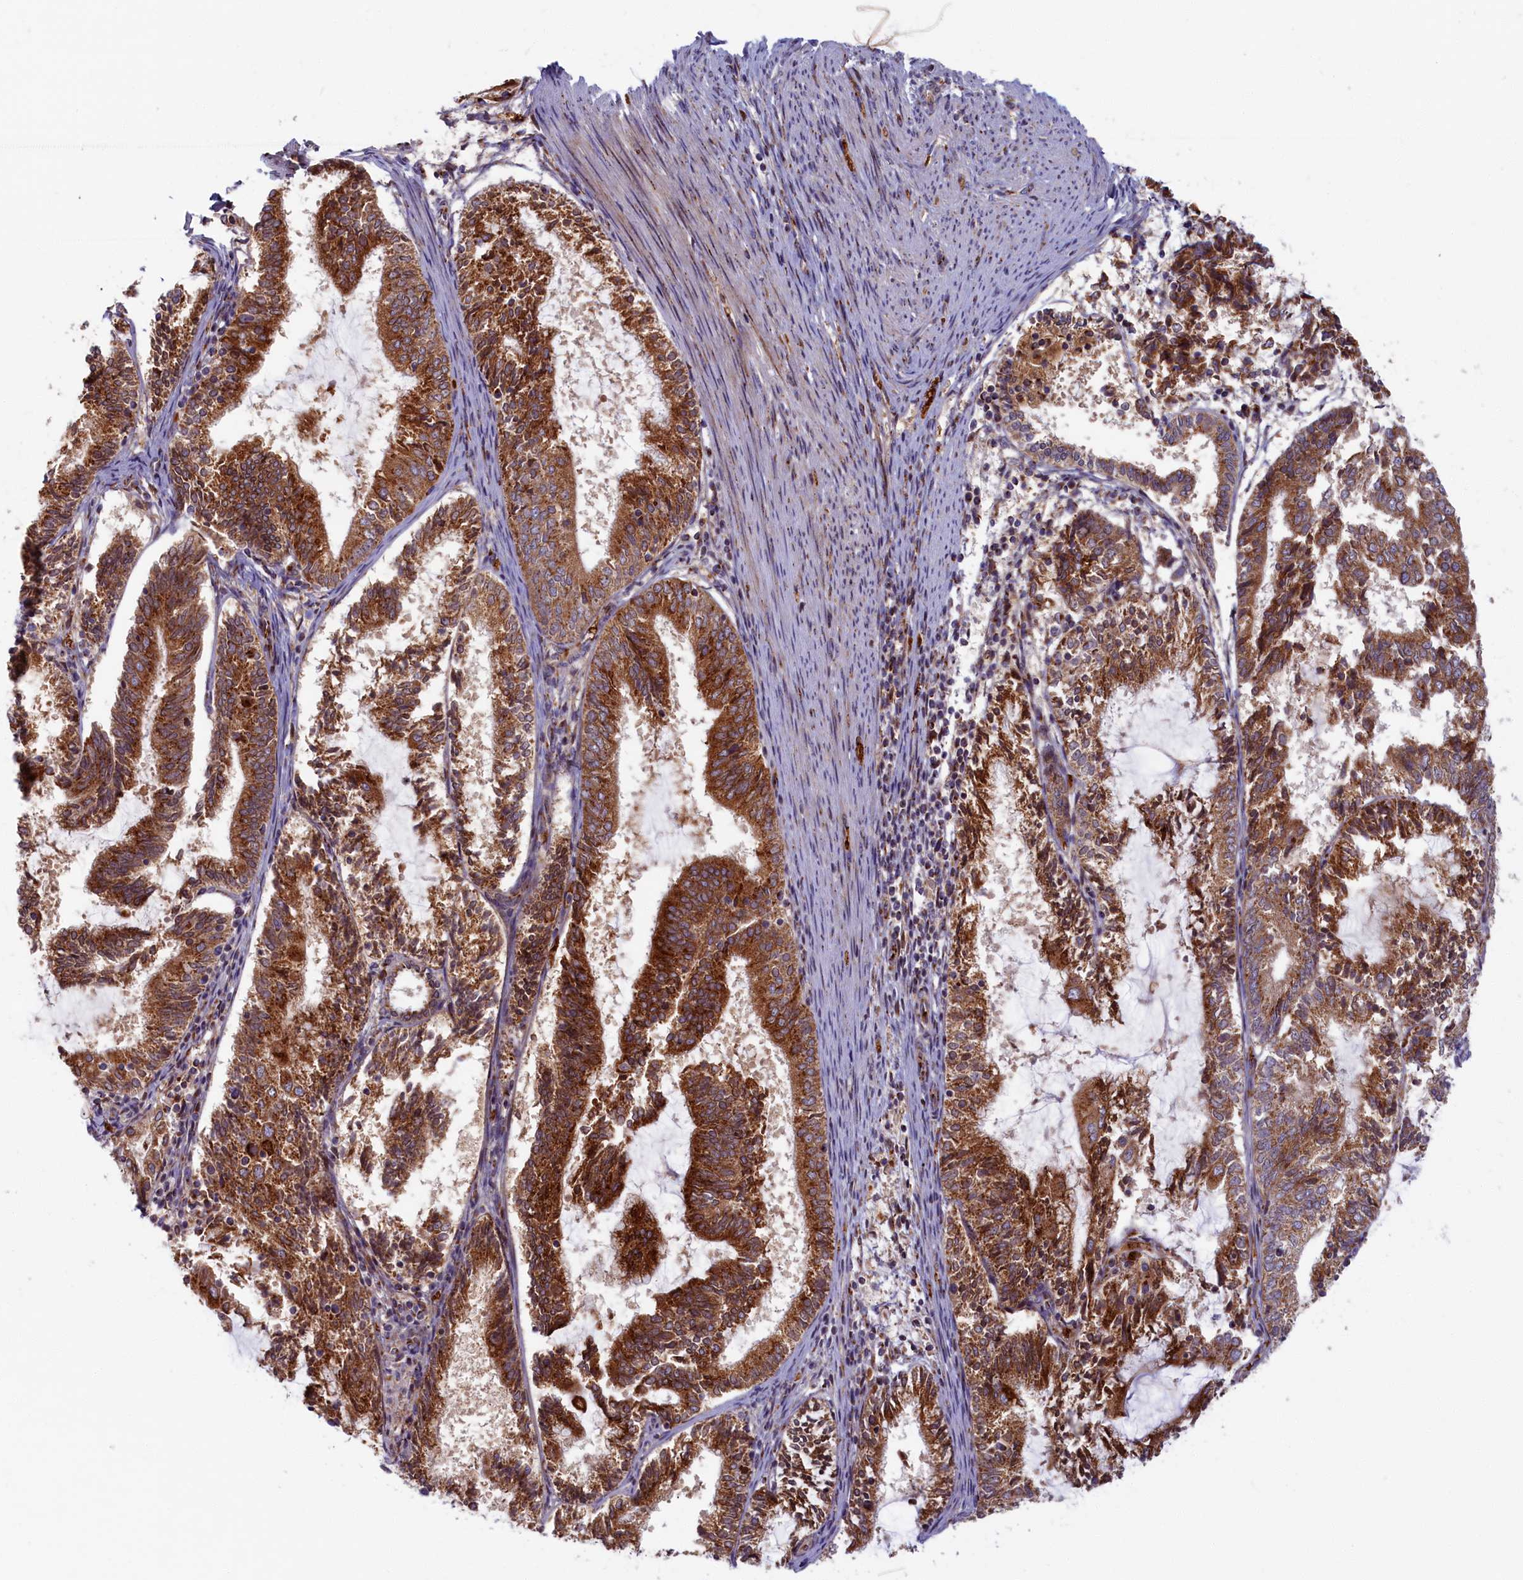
{"staining": {"intensity": "strong", "quantity": ">75%", "location": "cytoplasmic/membranous"}, "tissue": "endometrial cancer", "cell_type": "Tumor cells", "image_type": "cancer", "snomed": [{"axis": "morphology", "description": "Adenocarcinoma, NOS"}, {"axis": "topography", "description": "Endometrium"}], "caption": "Immunohistochemistry (IHC) histopathology image of neoplastic tissue: human endometrial cancer (adenocarcinoma) stained using immunohistochemistry reveals high levels of strong protein expression localized specifically in the cytoplasmic/membranous of tumor cells, appearing as a cytoplasmic/membranous brown color.", "gene": "BLVRB", "patient": {"sex": "female", "age": 81}}